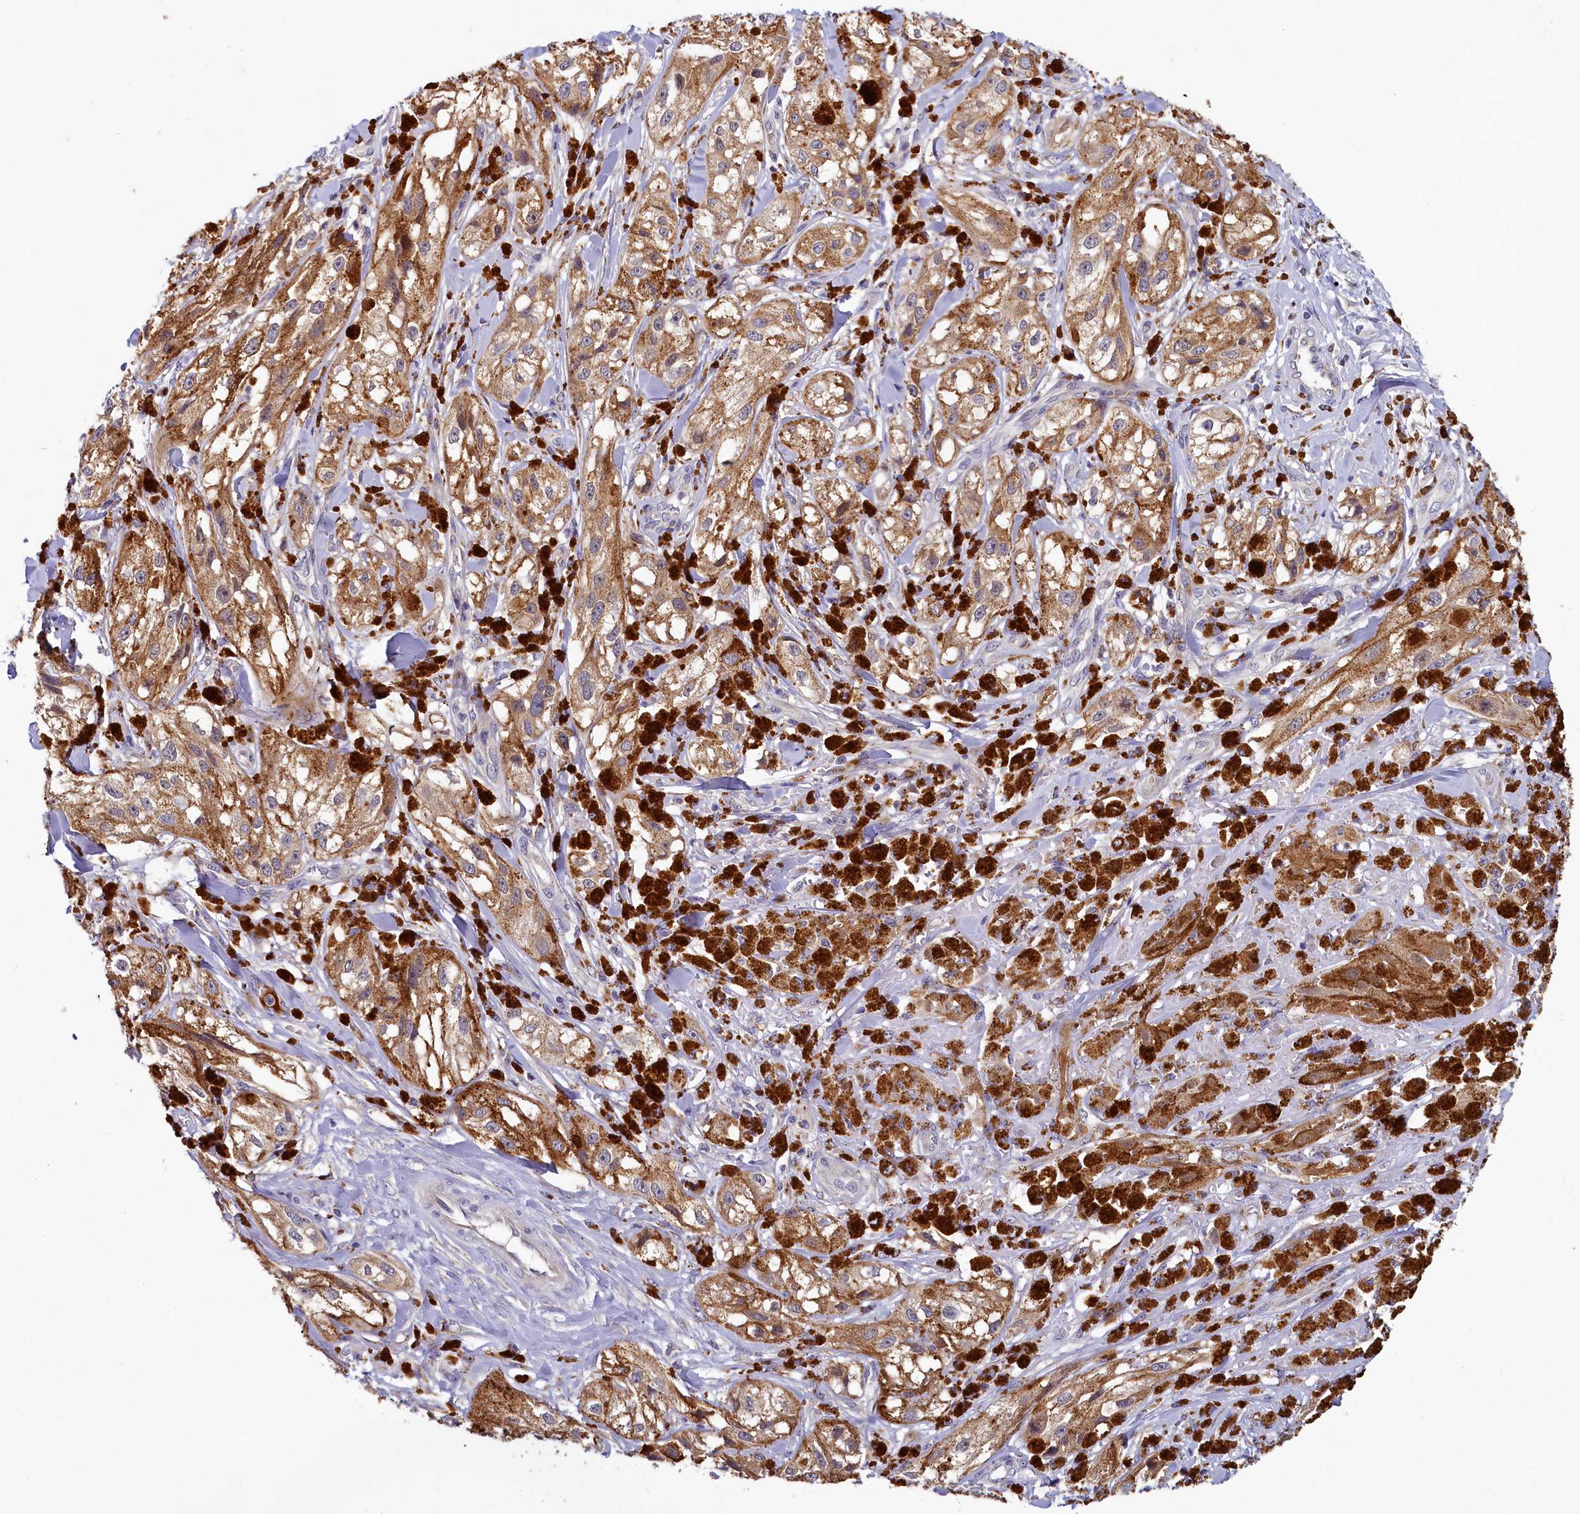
{"staining": {"intensity": "weak", "quantity": ">75%", "location": "cytoplasmic/membranous"}, "tissue": "melanoma", "cell_type": "Tumor cells", "image_type": "cancer", "snomed": [{"axis": "morphology", "description": "Malignant melanoma, NOS"}, {"axis": "topography", "description": "Skin"}], "caption": "Tumor cells reveal weak cytoplasmic/membranous positivity in about >75% of cells in malignant melanoma.", "gene": "SPINK9", "patient": {"sex": "male", "age": 88}}